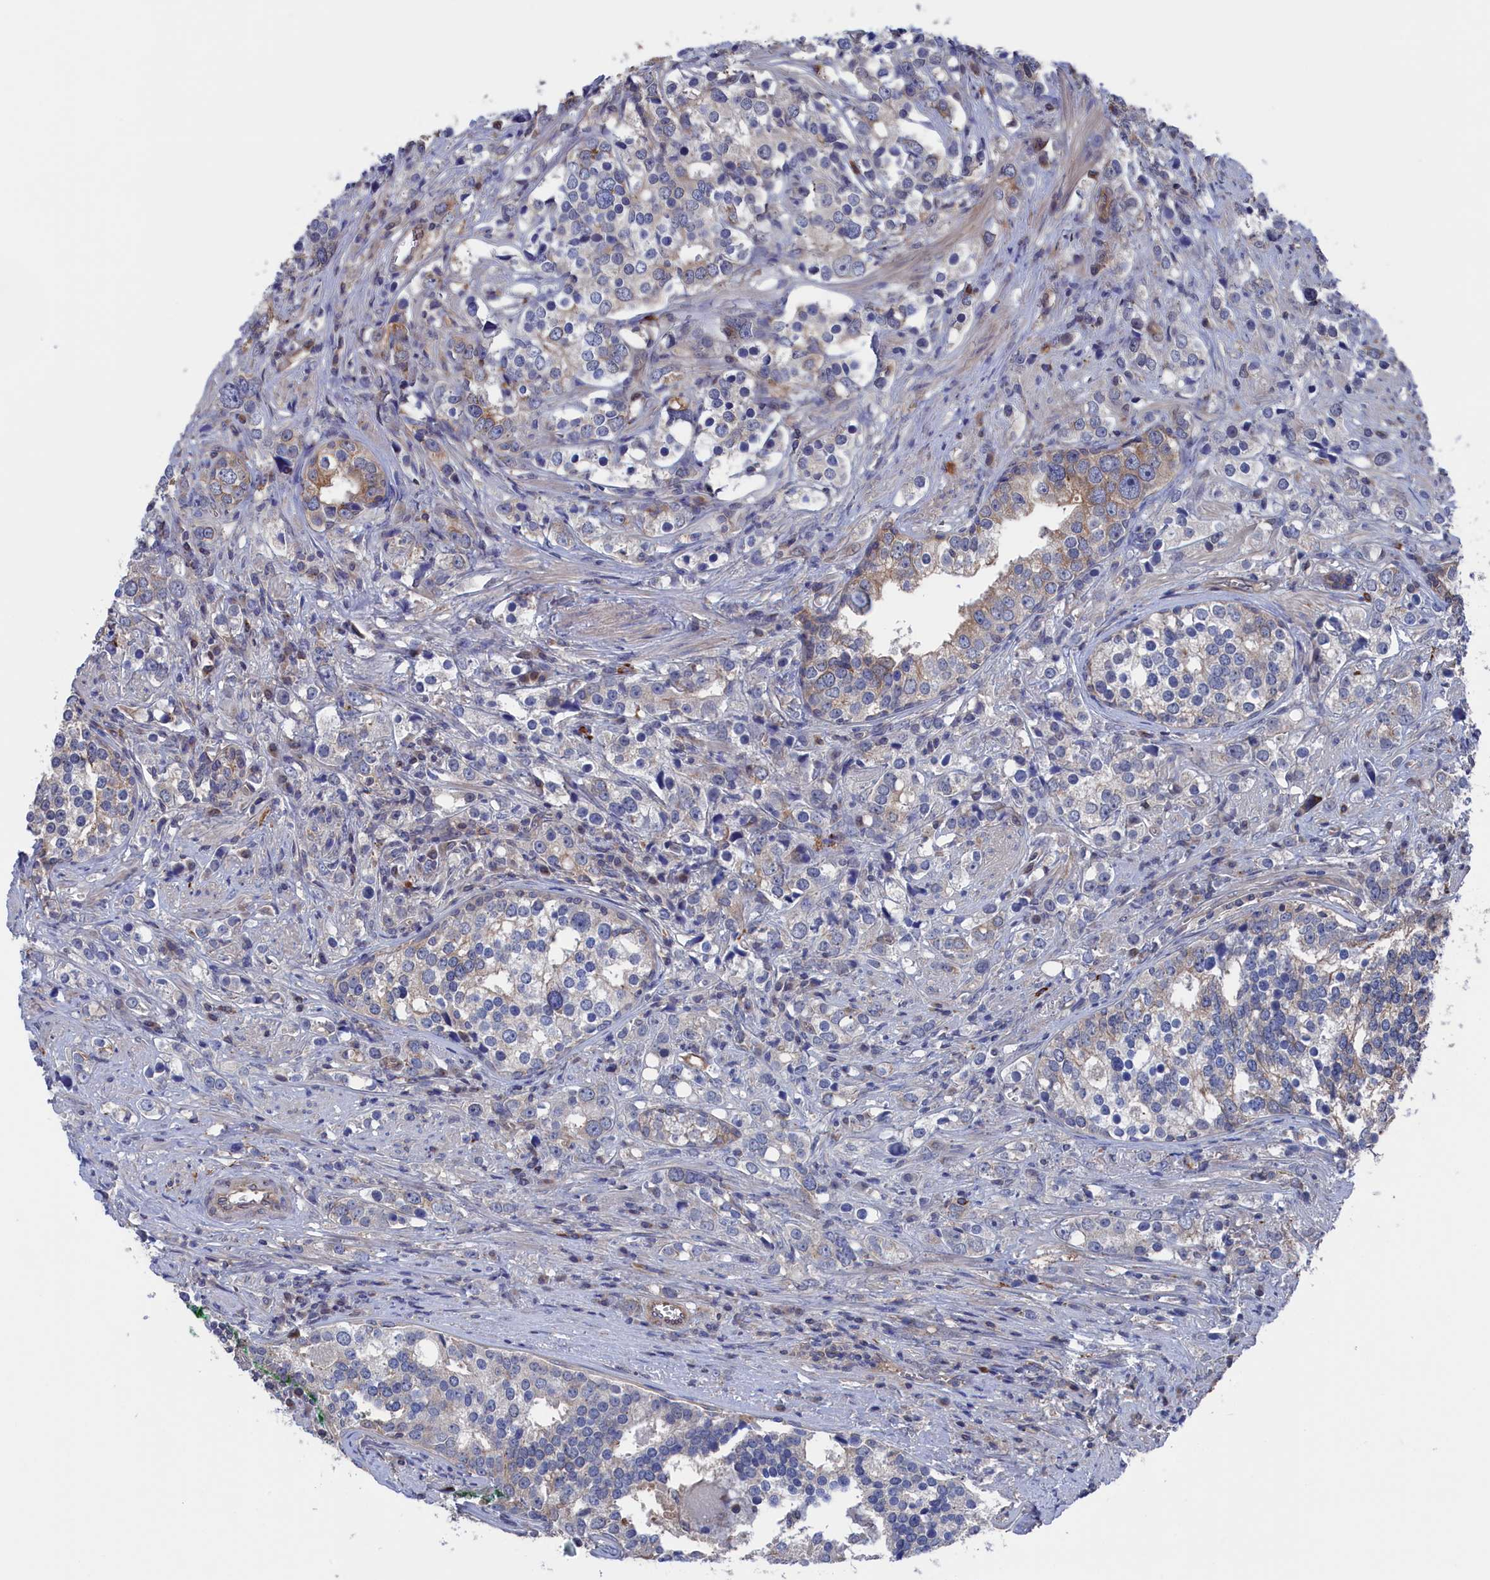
{"staining": {"intensity": "weak", "quantity": "<25%", "location": "cytoplasmic/membranous"}, "tissue": "prostate cancer", "cell_type": "Tumor cells", "image_type": "cancer", "snomed": [{"axis": "morphology", "description": "Adenocarcinoma, High grade"}, {"axis": "topography", "description": "Prostate"}], "caption": "High-grade adenocarcinoma (prostate) stained for a protein using IHC demonstrates no staining tumor cells.", "gene": "NUTF2", "patient": {"sex": "male", "age": 71}}